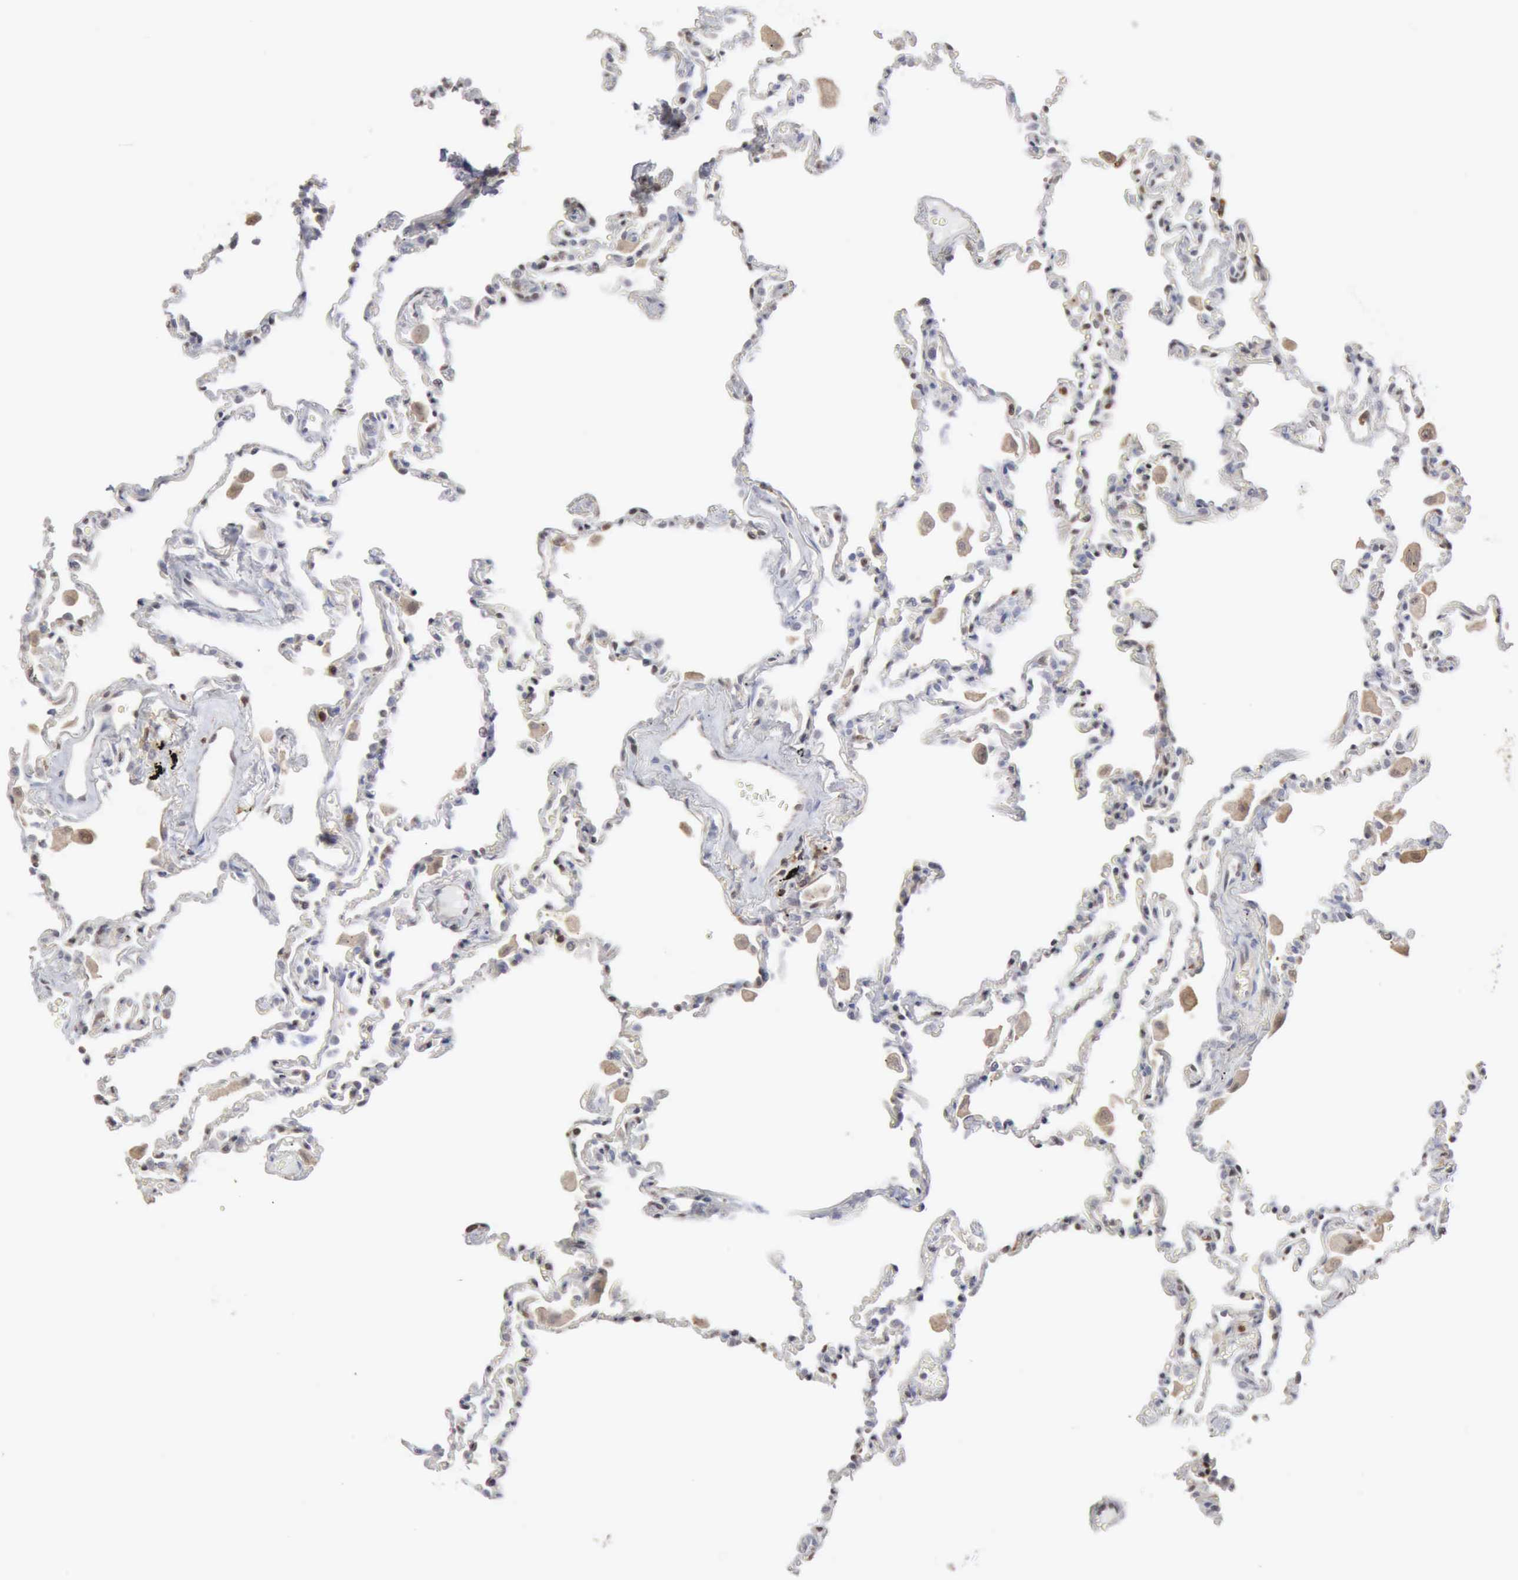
{"staining": {"intensity": "negative", "quantity": "none", "location": "none"}, "tissue": "lung", "cell_type": "Alveolar cells", "image_type": "normal", "snomed": [{"axis": "morphology", "description": "Normal tissue, NOS"}, {"axis": "topography", "description": "Lung"}], "caption": "Unremarkable lung was stained to show a protein in brown. There is no significant expression in alveolar cells. The staining was performed using DAB to visualize the protein expression in brown, while the nuclei were stained in blue with hematoxylin (Magnification: 20x).", "gene": "STAT1", "patient": {"sex": "male", "age": 59}}